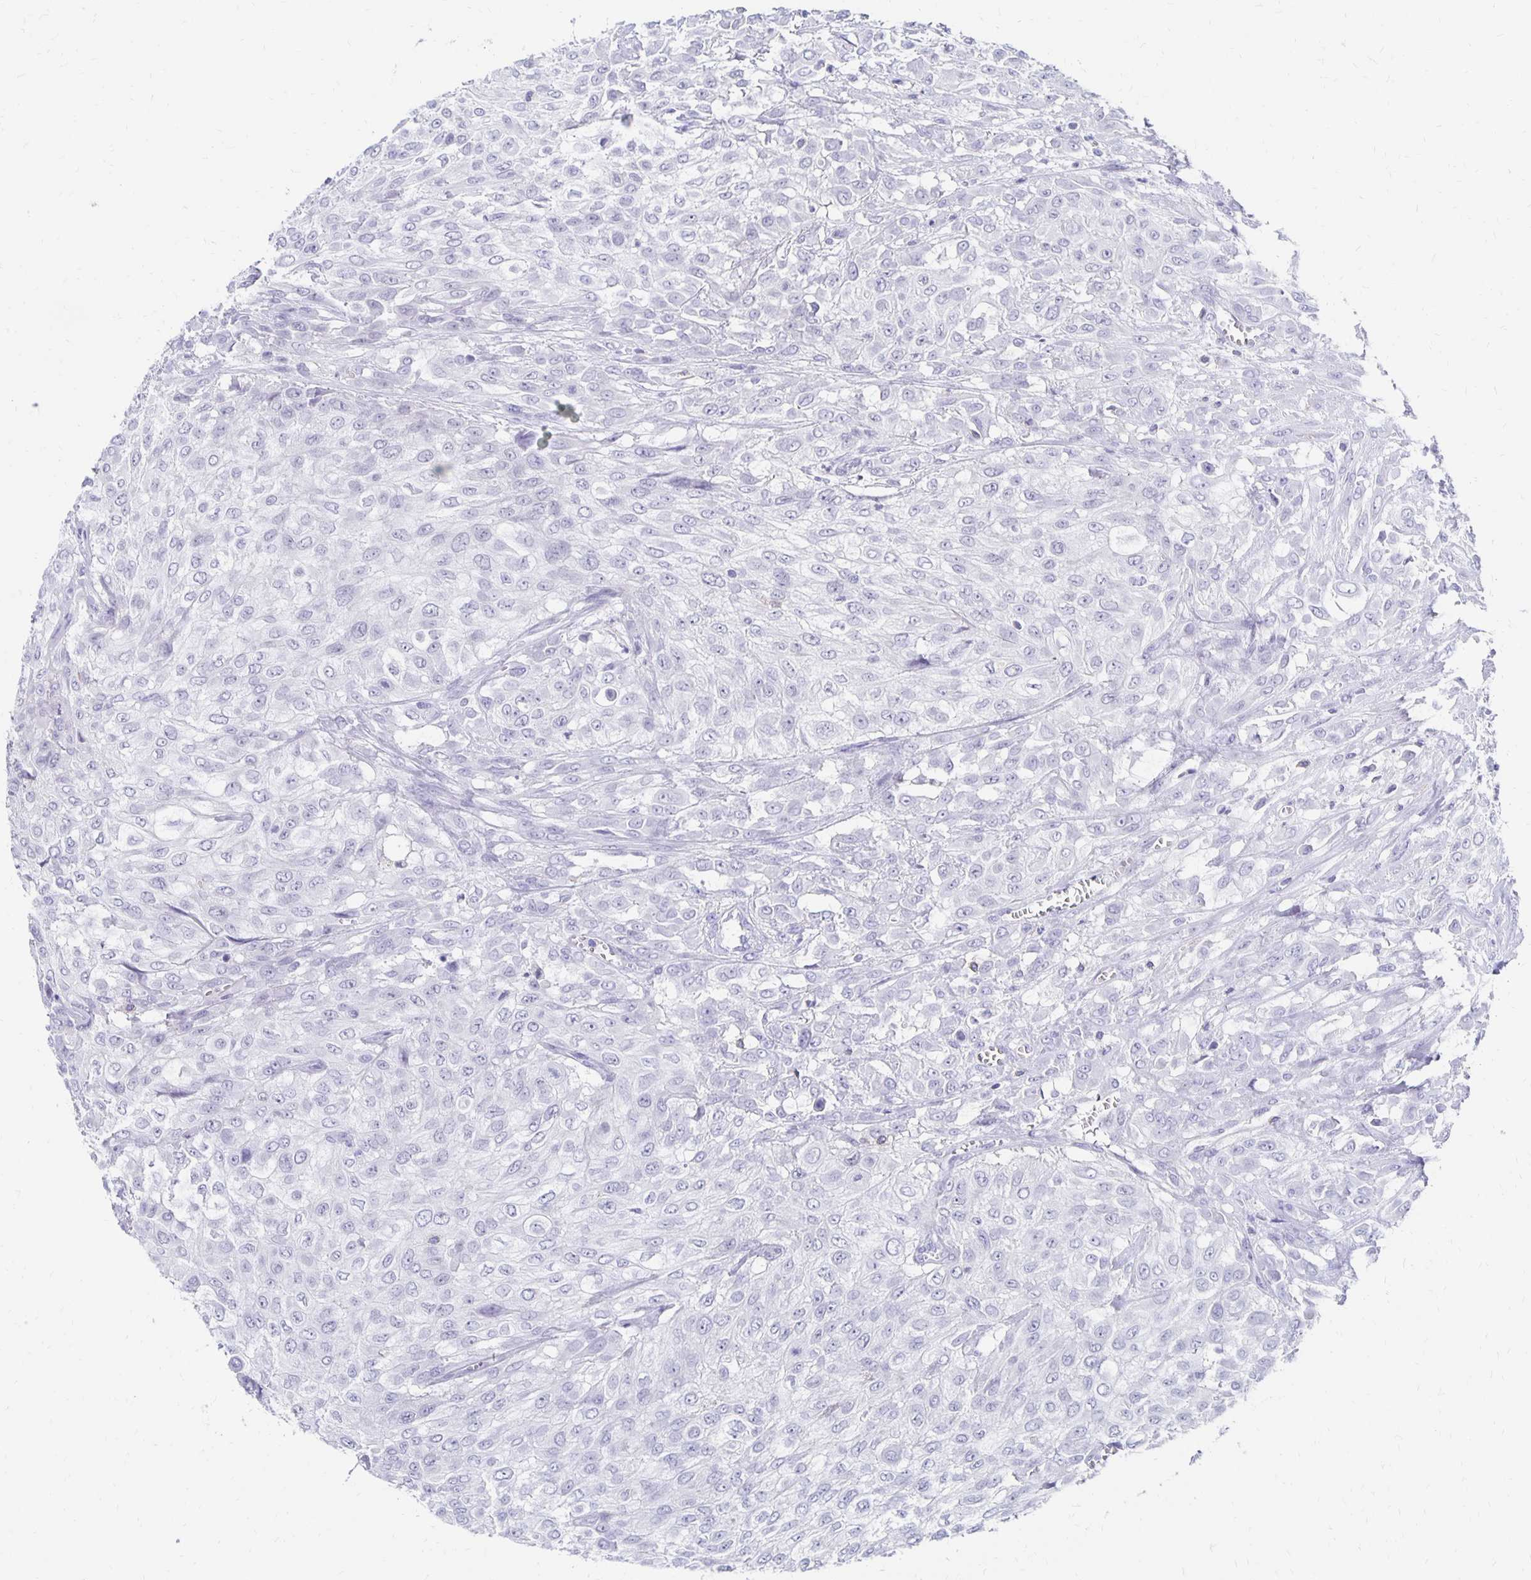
{"staining": {"intensity": "negative", "quantity": "none", "location": "none"}, "tissue": "urothelial cancer", "cell_type": "Tumor cells", "image_type": "cancer", "snomed": [{"axis": "morphology", "description": "Urothelial carcinoma, High grade"}, {"axis": "topography", "description": "Urinary bladder"}], "caption": "A micrograph of high-grade urothelial carcinoma stained for a protein demonstrates no brown staining in tumor cells. (DAB immunohistochemistry visualized using brightfield microscopy, high magnification).", "gene": "SYT2", "patient": {"sex": "male", "age": 57}}